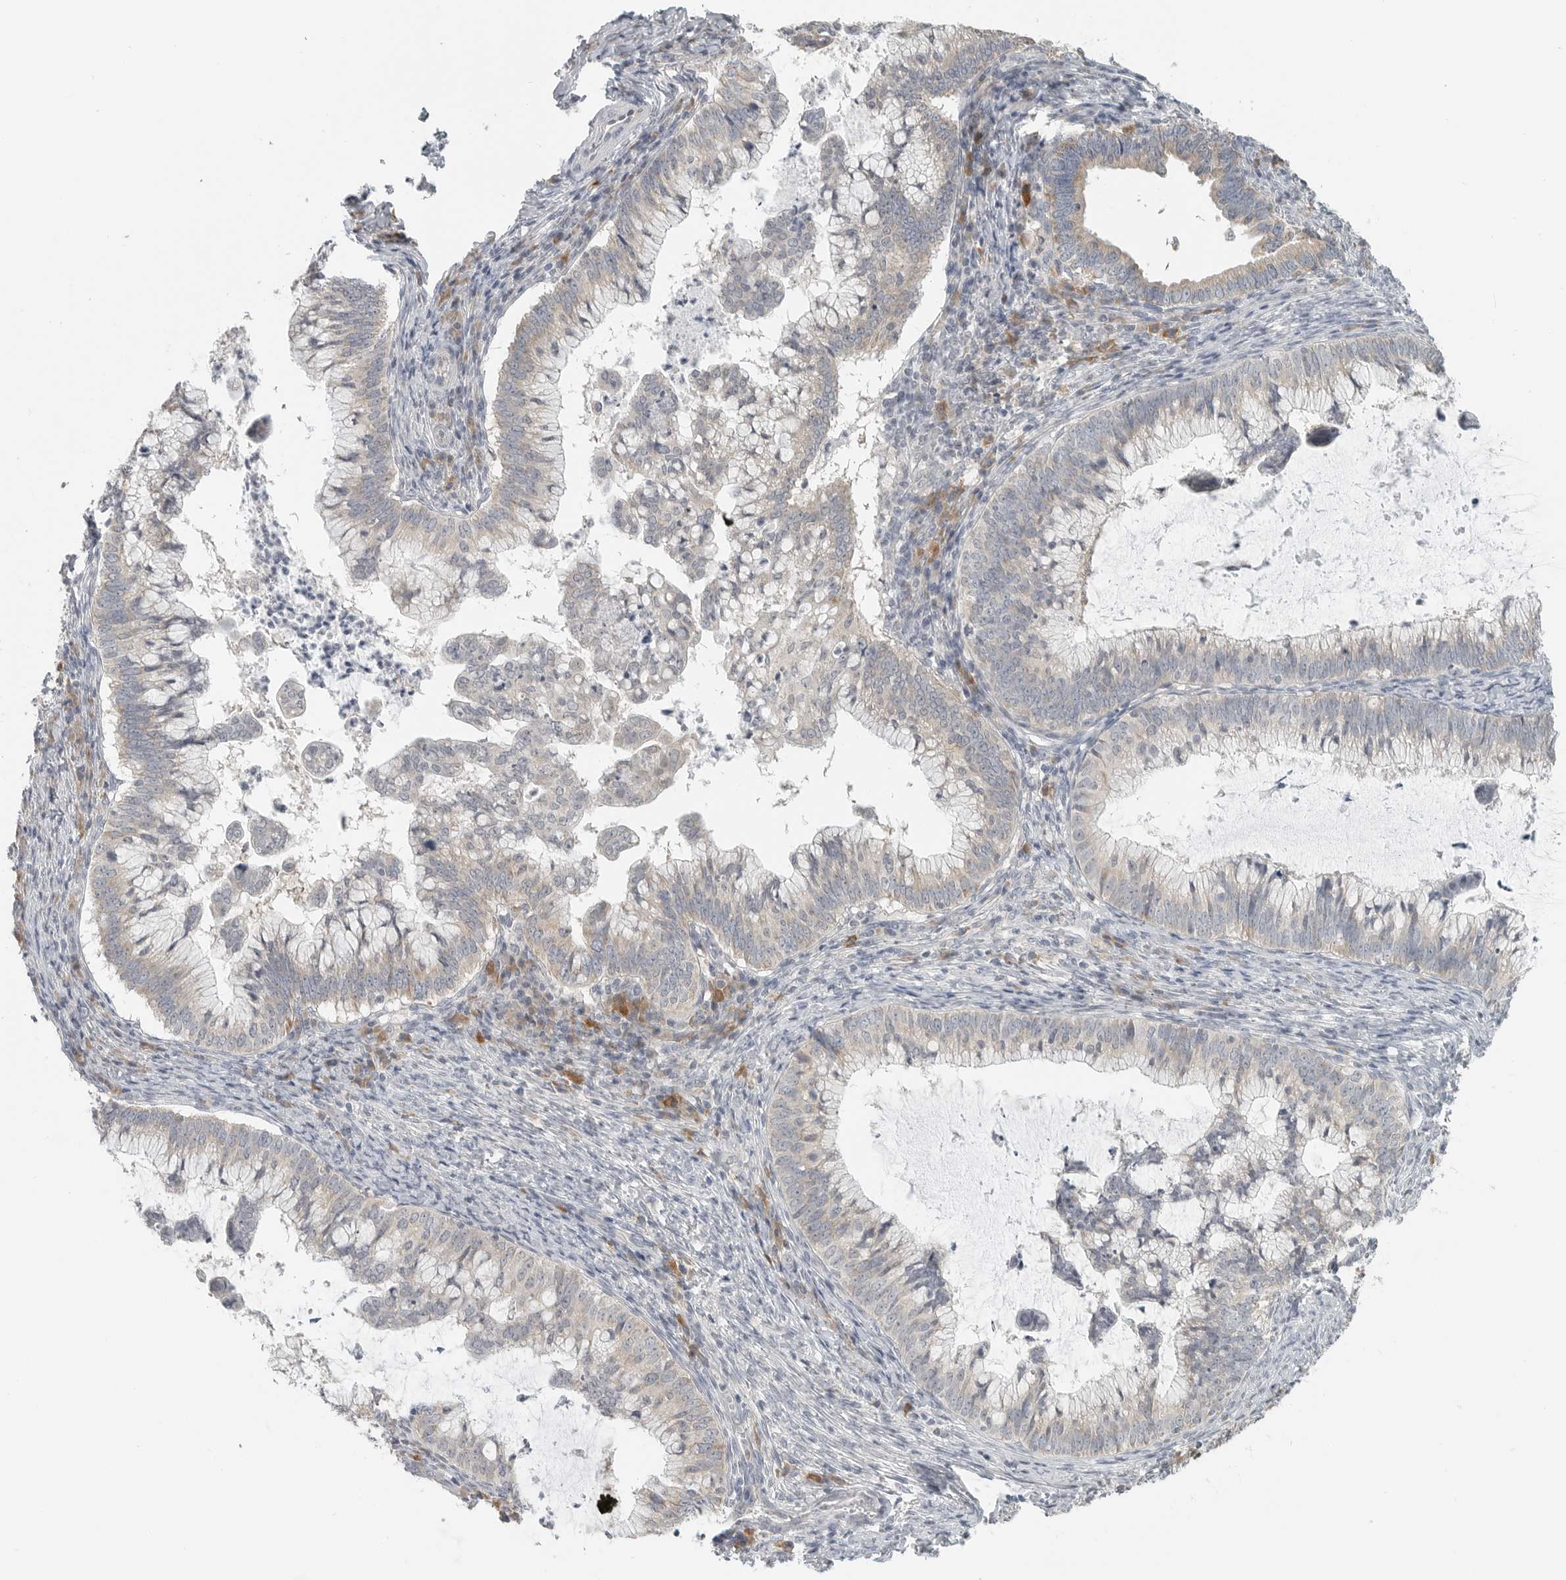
{"staining": {"intensity": "negative", "quantity": "none", "location": "none"}, "tissue": "cervical cancer", "cell_type": "Tumor cells", "image_type": "cancer", "snomed": [{"axis": "morphology", "description": "Adenocarcinoma, NOS"}, {"axis": "topography", "description": "Cervix"}], "caption": "A high-resolution image shows immunohistochemistry staining of cervical cancer, which shows no significant positivity in tumor cells.", "gene": "IL12RB2", "patient": {"sex": "female", "age": 36}}